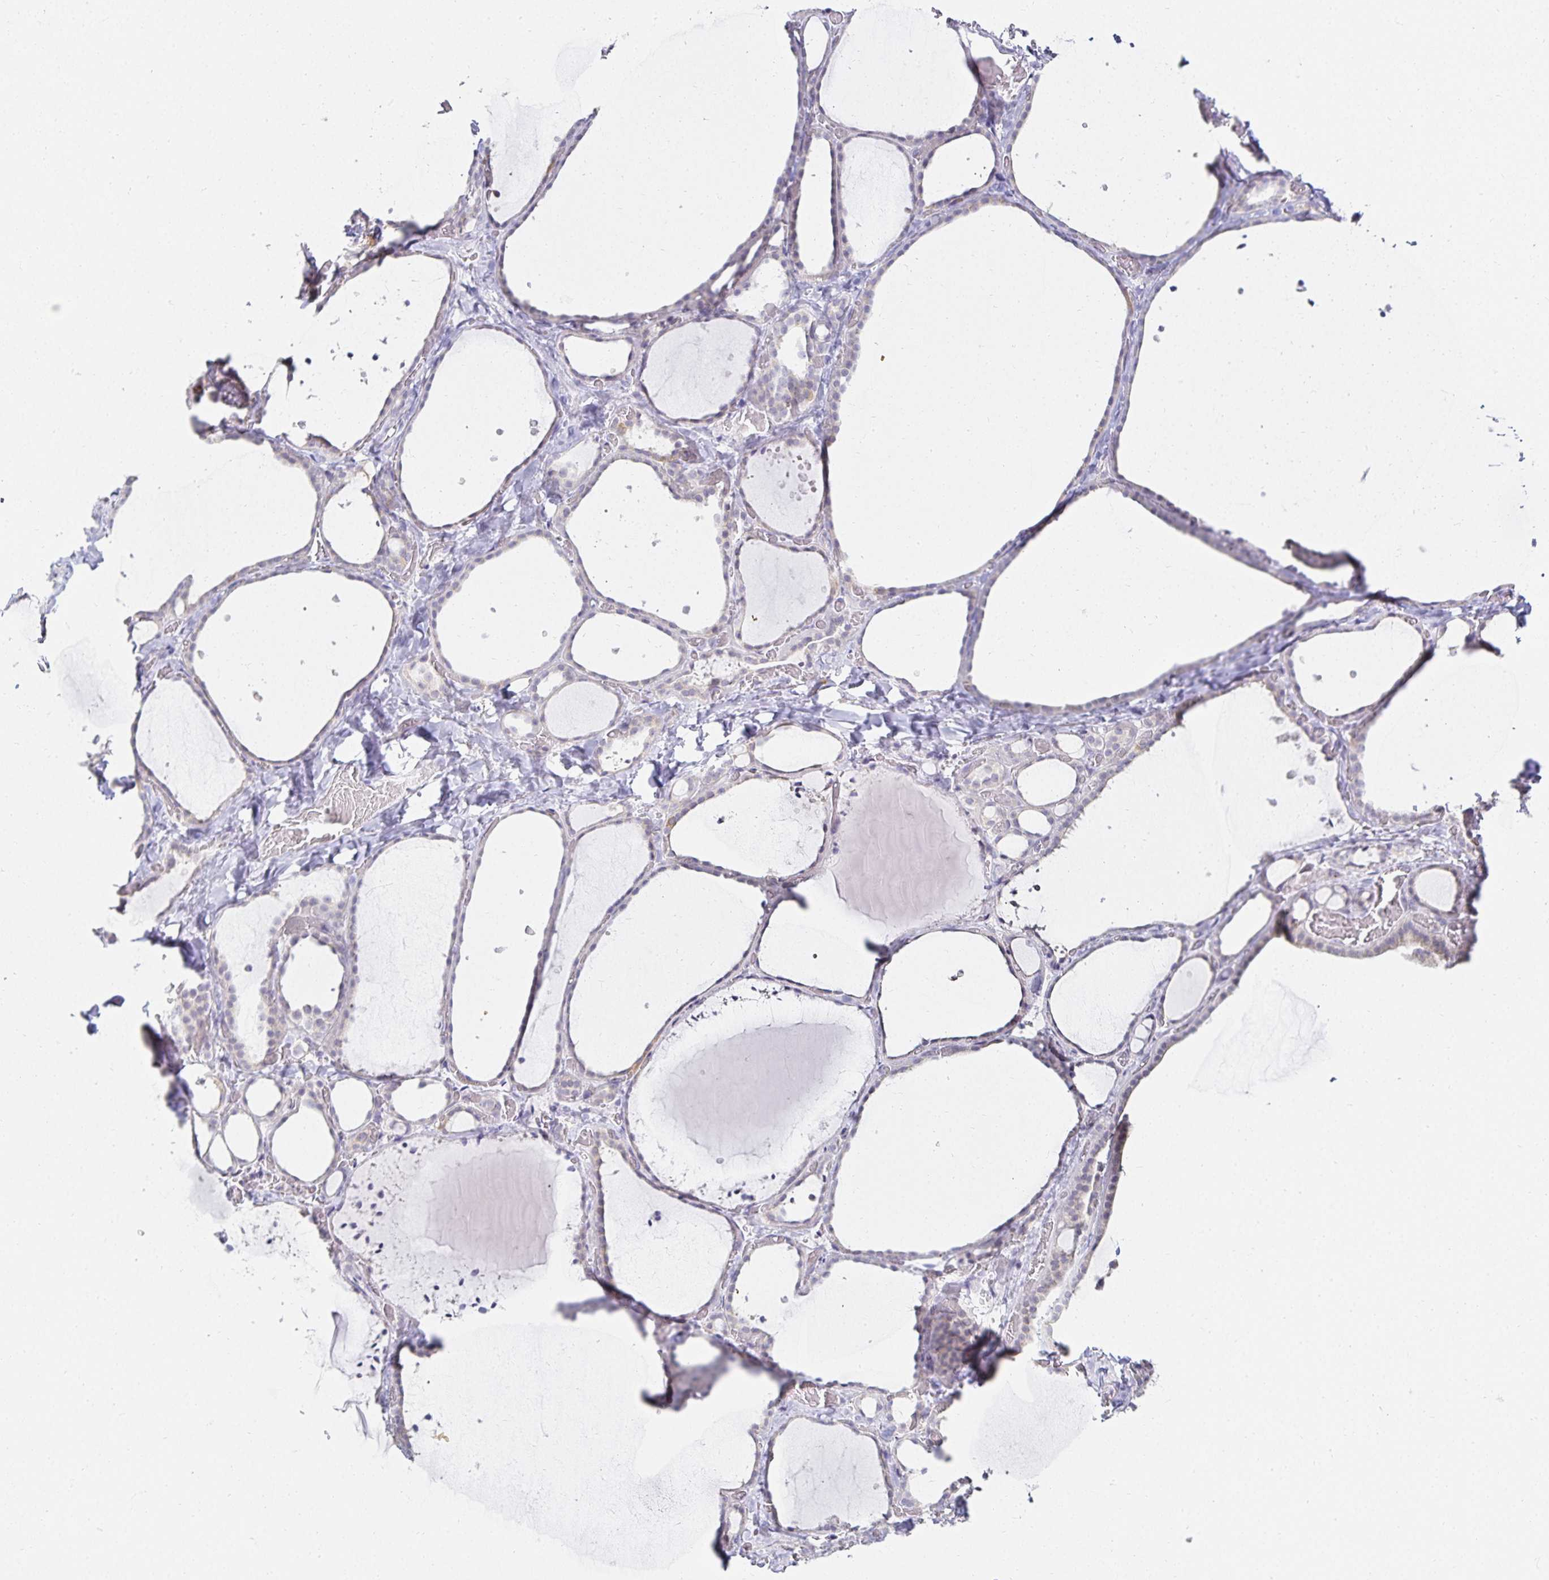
{"staining": {"intensity": "negative", "quantity": "none", "location": "none"}, "tissue": "thyroid gland", "cell_type": "Glandular cells", "image_type": "normal", "snomed": [{"axis": "morphology", "description": "Normal tissue, NOS"}, {"axis": "topography", "description": "Thyroid gland"}], "caption": "High power microscopy histopathology image of an immunohistochemistry (IHC) image of unremarkable thyroid gland, revealing no significant staining in glandular cells.", "gene": "GP2", "patient": {"sex": "female", "age": 36}}